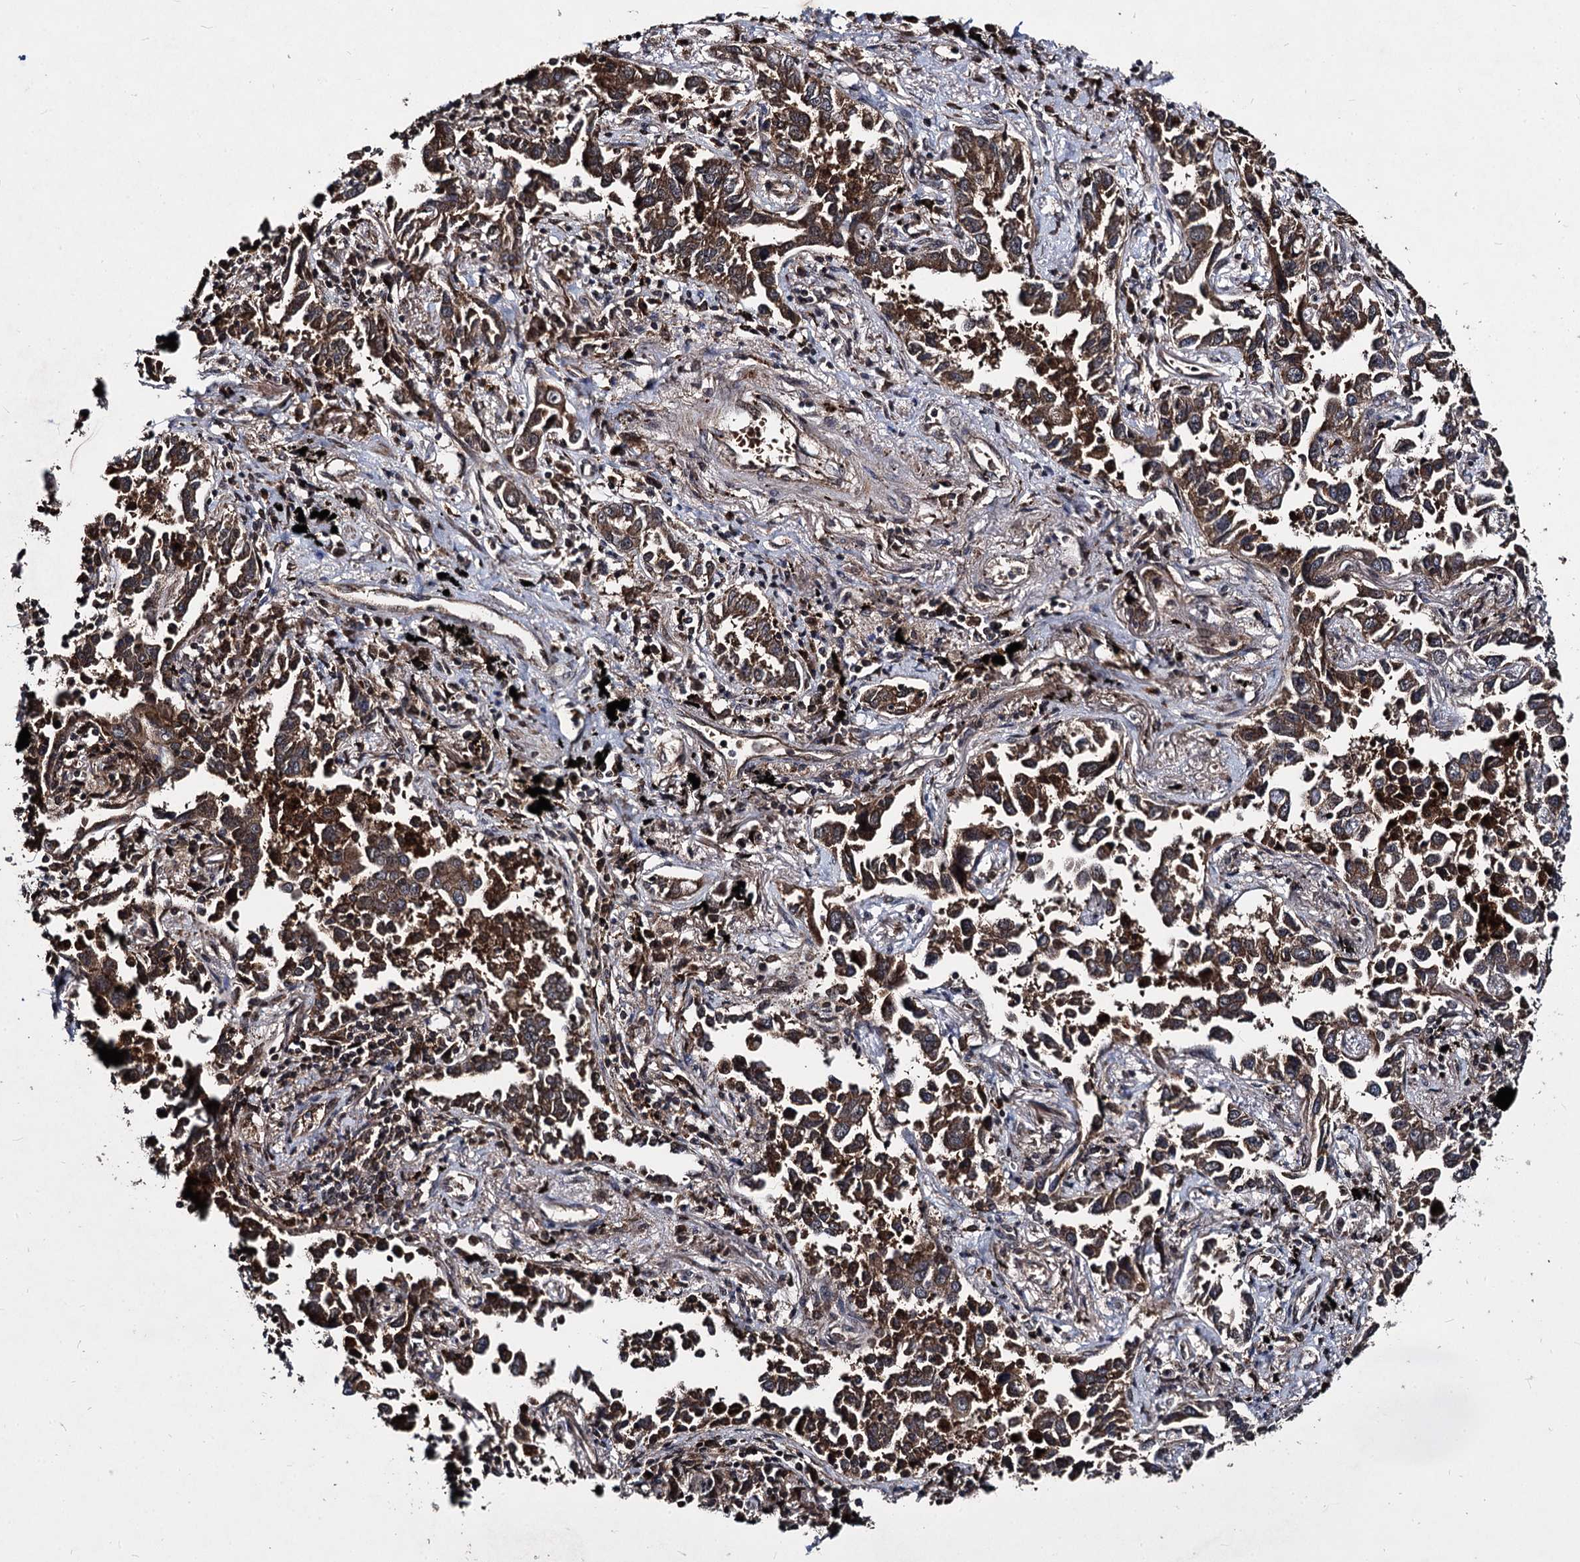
{"staining": {"intensity": "moderate", "quantity": ">75%", "location": "cytoplasmic/membranous"}, "tissue": "lung cancer", "cell_type": "Tumor cells", "image_type": "cancer", "snomed": [{"axis": "morphology", "description": "Adenocarcinoma, NOS"}, {"axis": "topography", "description": "Lung"}], "caption": "IHC (DAB (3,3'-diaminobenzidine)) staining of human lung adenocarcinoma shows moderate cytoplasmic/membranous protein staining in approximately >75% of tumor cells.", "gene": "BCL2L2", "patient": {"sex": "male", "age": 67}}